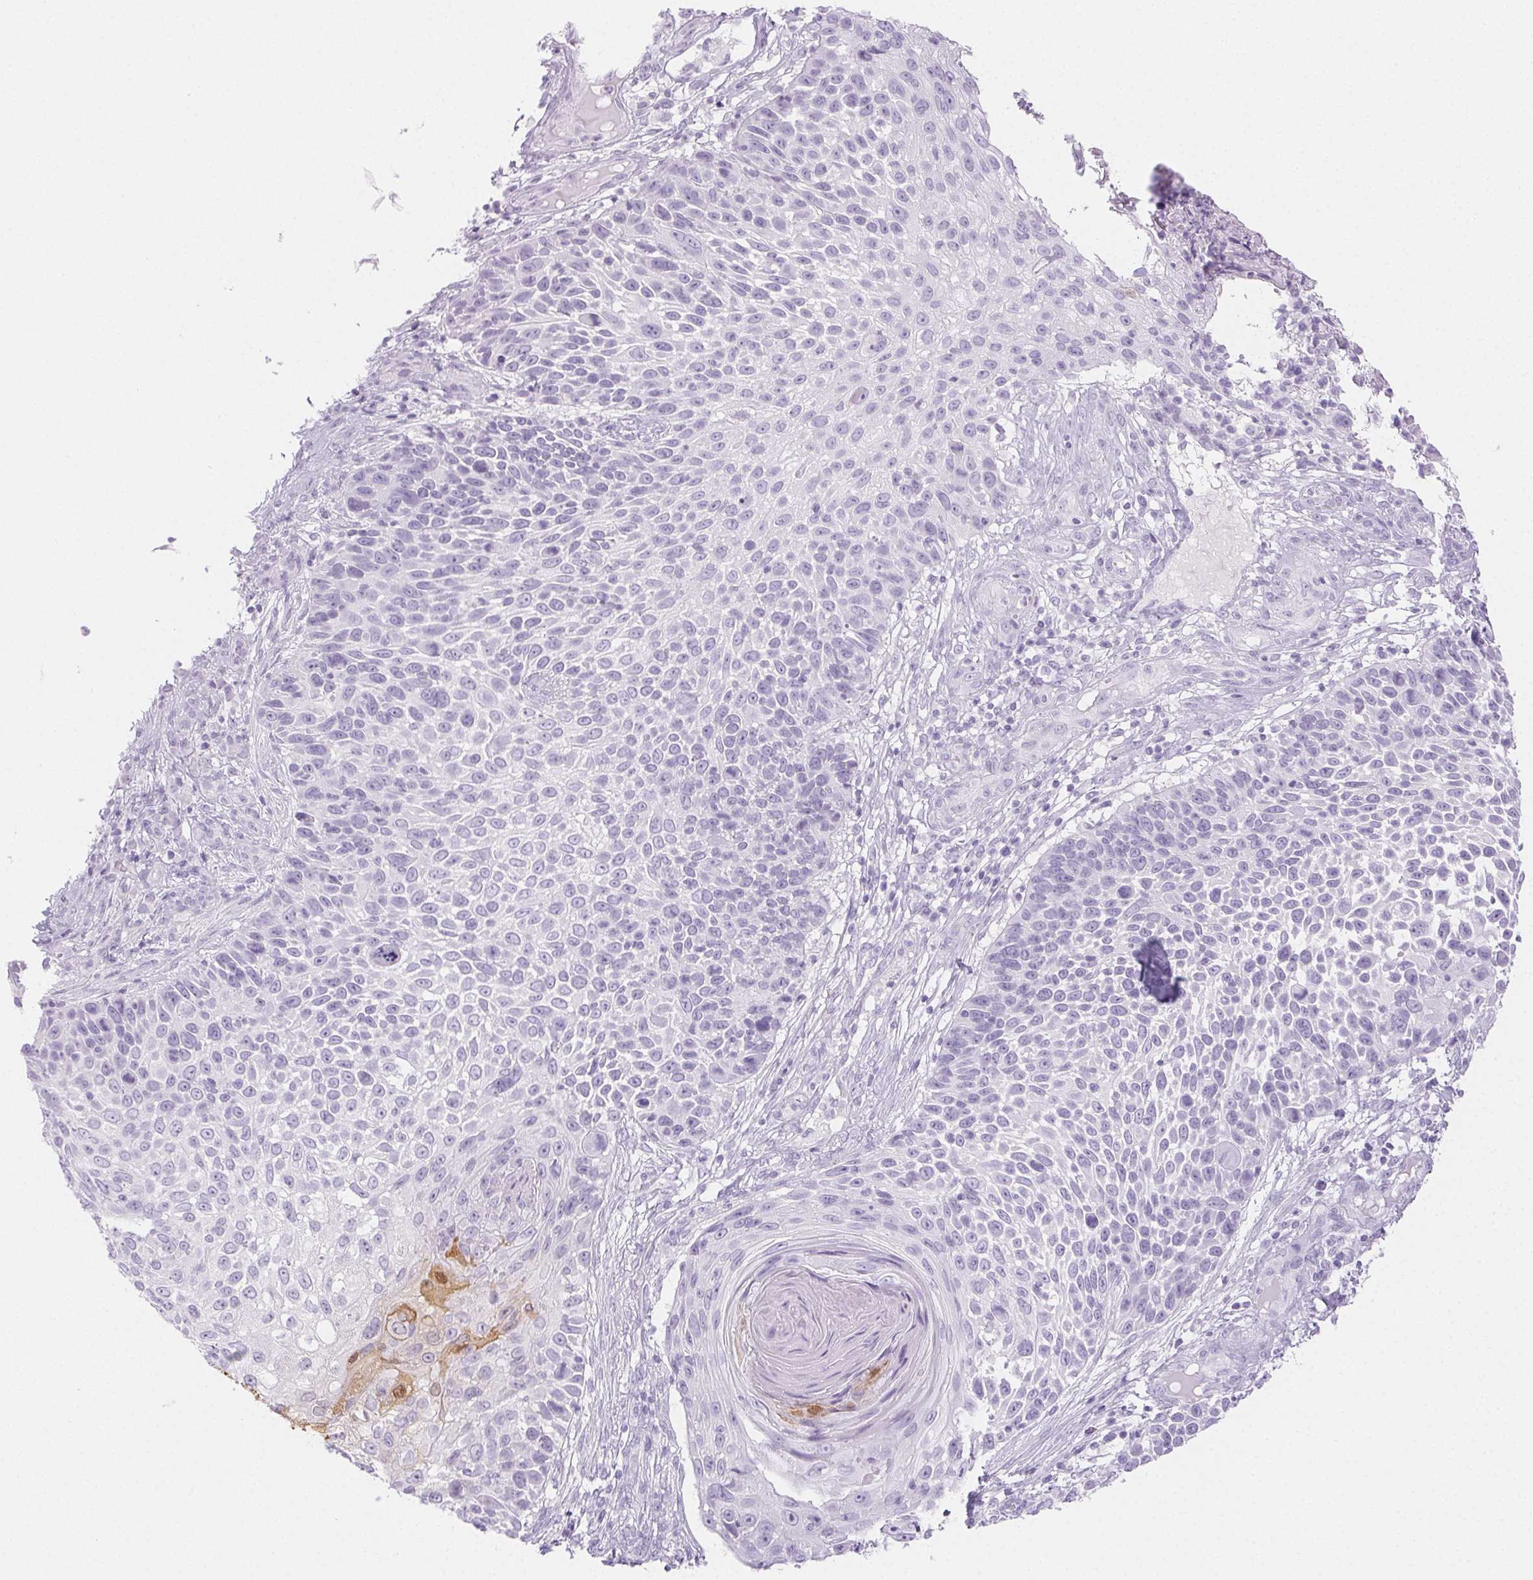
{"staining": {"intensity": "weak", "quantity": "<25%", "location": "cytoplasmic/membranous,nuclear"}, "tissue": "skin cancer", "cell_type": "Tumor cells", "image_type": "cancer", "snomed": [{"axis": "morphology", "description": "Squamous cell carcinoma, NOS"}, {"axis": "topography", "description": "Skin"}], "caption": "Immunohistochemistry micrograph of human skin cancer stained for a protein (brown), which demonstrates no positivity in tumor cells.", "gene": "SPRR3", "patient": {"sex": "male", "age": 92}}